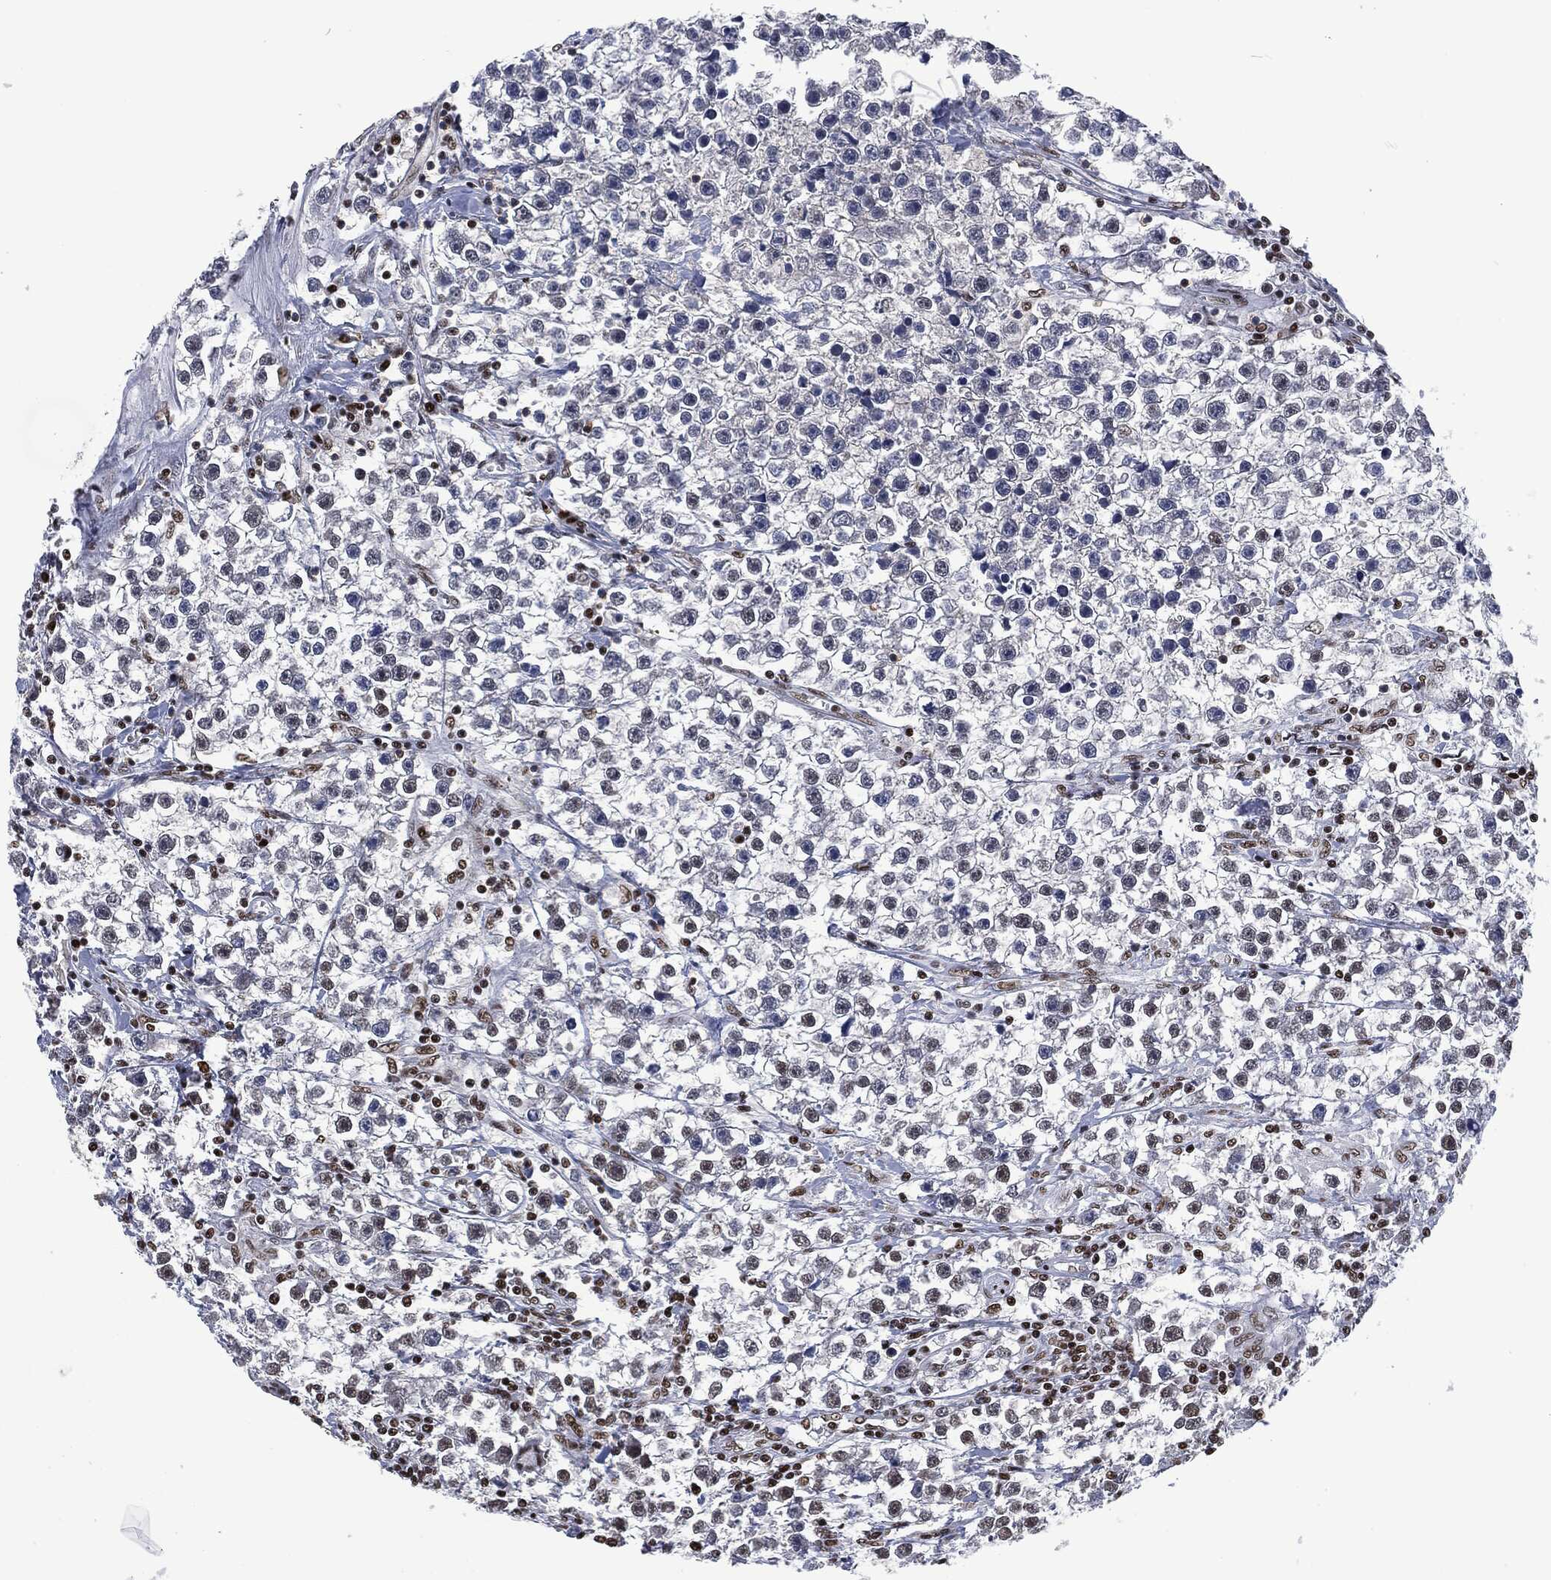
{"staining": {"intensity": "weak", "quantity": "<25%", "location": "nuclear"}, "tissue": "testis cancer", "cell_type": "Tumor cells", "image_type": "cancer", "snomed": [{"axis": "morphology", "description": "Seminoma, NOS"}, {"axis": "topography", "description": "Testis"}], "caption": "Photomicrograph shows no significant protein staining in tumor cells of seminoma (testis).", "gene": "DCPS", "patient": {"sex": "male", "age": 59}}